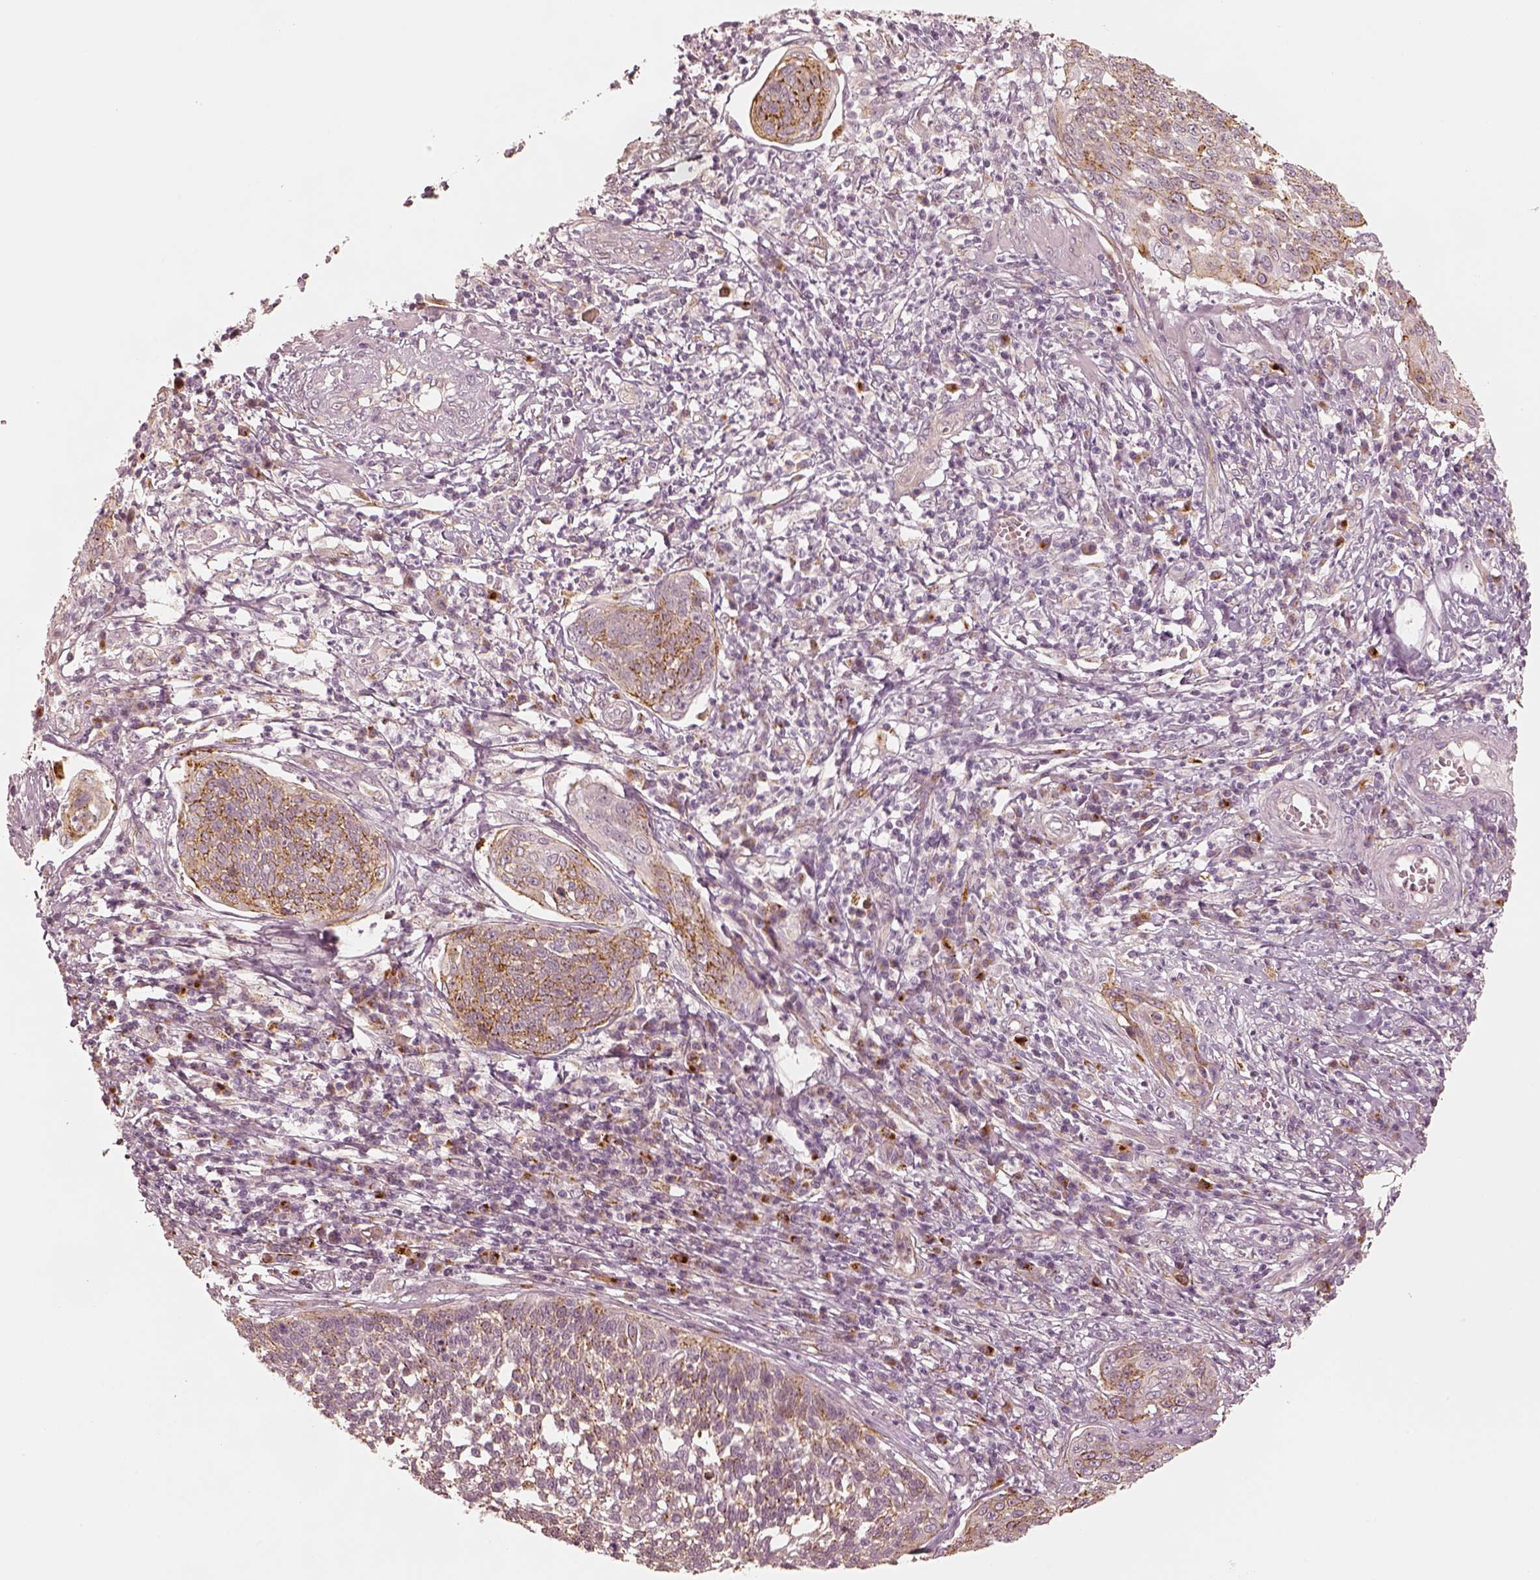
{"staining": {"intensity": "moderate", "quantity": "25%-75%", "location": "cytoplasmic/membranous"}, "tissue": "cervical cancer", "cell_type": "Tumor cells", "image_type": "cancer", "snomed": [{"axis": "morphology", "description": "Squamous cell carcinoma, NOS"}, {"axis": "topography", "description": "Cervix"}], "caption": "Immunohistochemistry (IHC) of cervical squamous cell carcinoma shows medium levels of moderate cytoplasmic/membranous positivity in about 25%-75% of tumor cells. (DAB (3,3'-diaminobenzidine) IHC with brightfield microscopy, high magnification).", "gene": "GORASP2", "patient": {"sex": "female", "age": 34}}